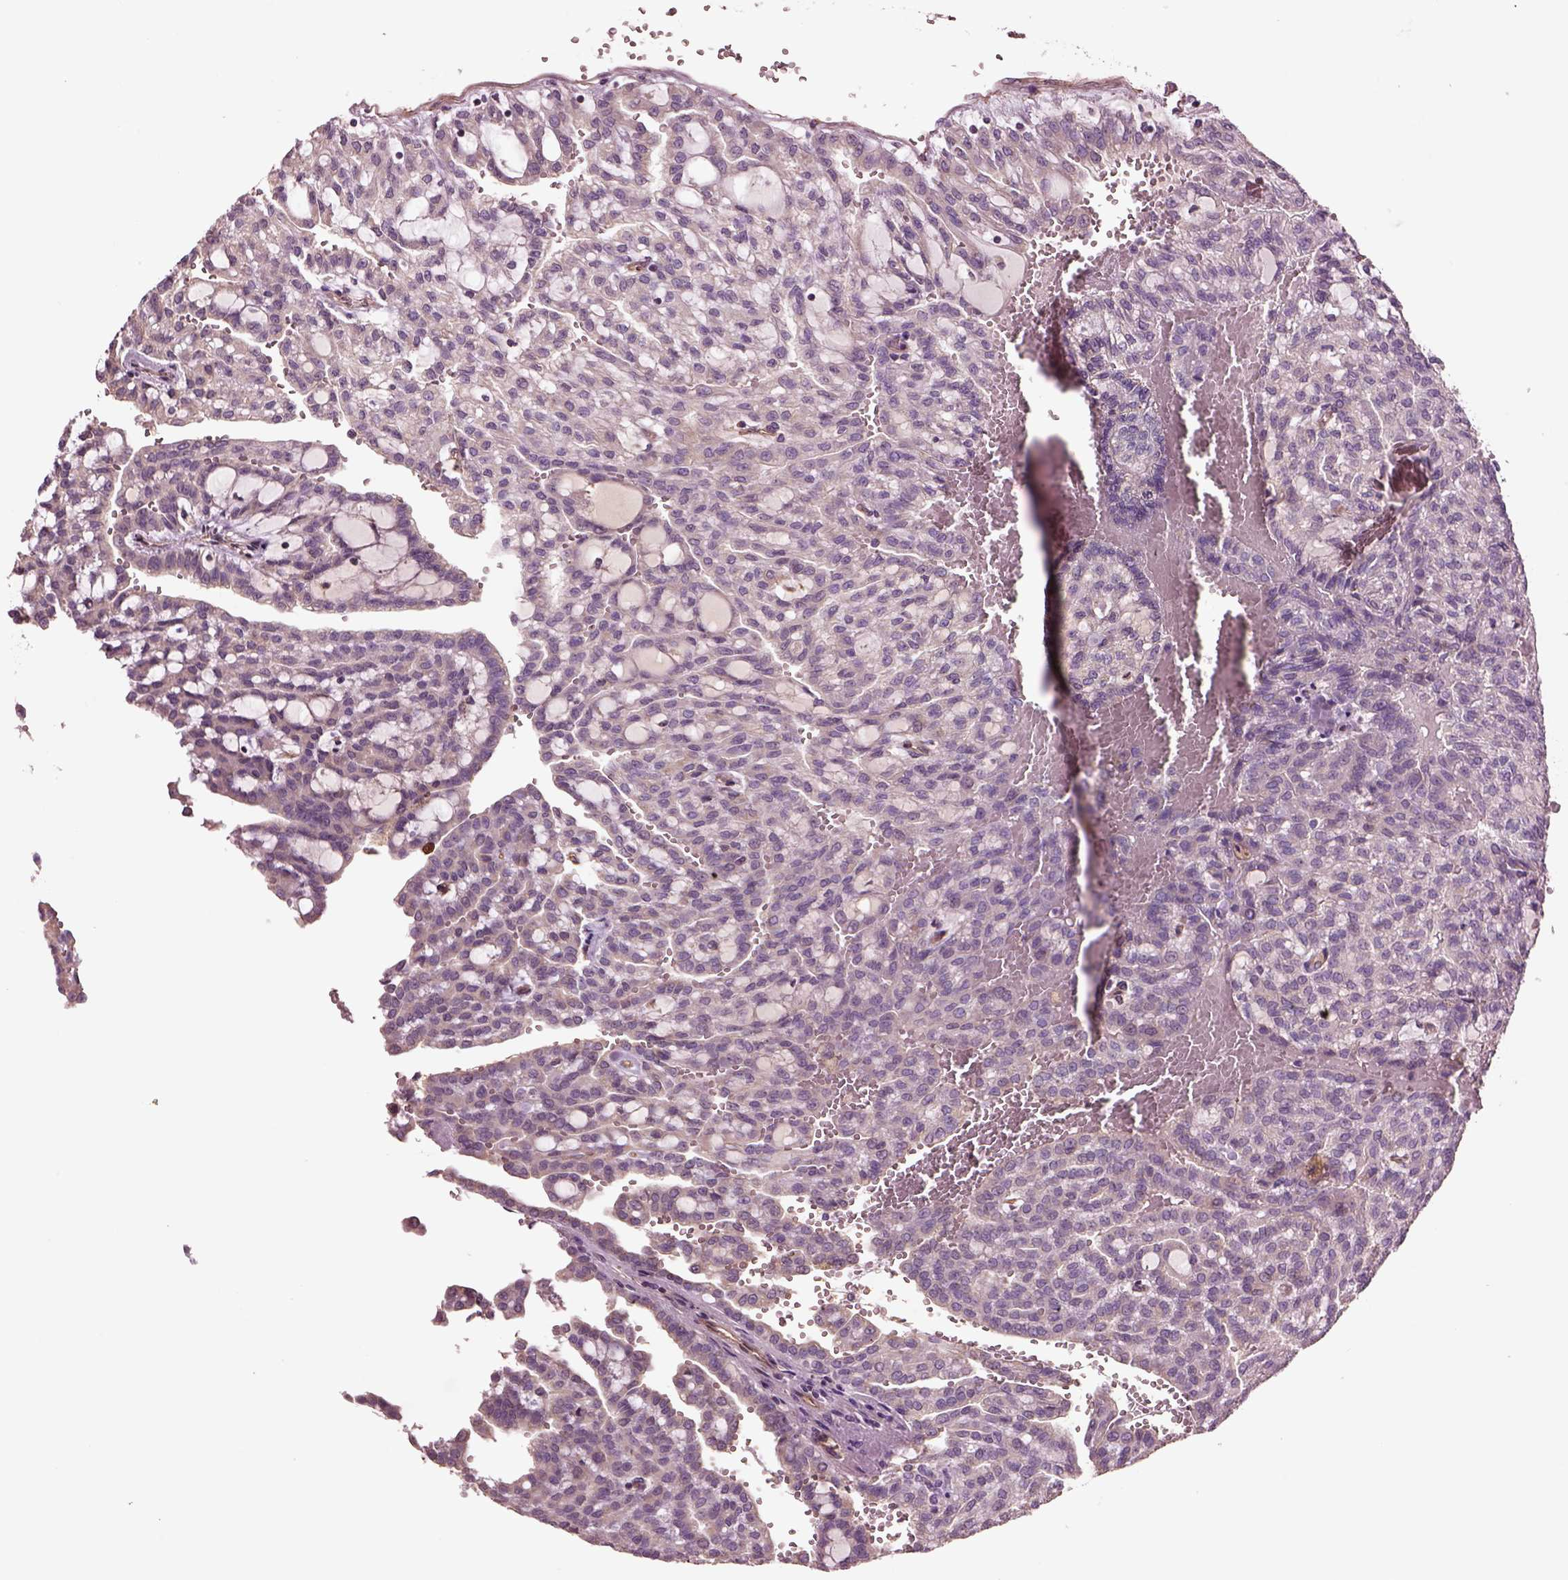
{"staining": {"intensity": "negative", "quantity": "none", "location": "none"}, "tissue": "renal cancer", "cell_type": "Tumor cells", "image_type": "cancer", "snomed": [{"axis": "morphology", "description": "Adenocarcinoma, NOS"}, {"axis": "topography", "description": "Kidney"}], "caption": "Immunohistochemistry of human renal cancer reveals no staining in tumor cells.", "gene": "HTR1B", "patient": {"sex": "male", "age": 63}}